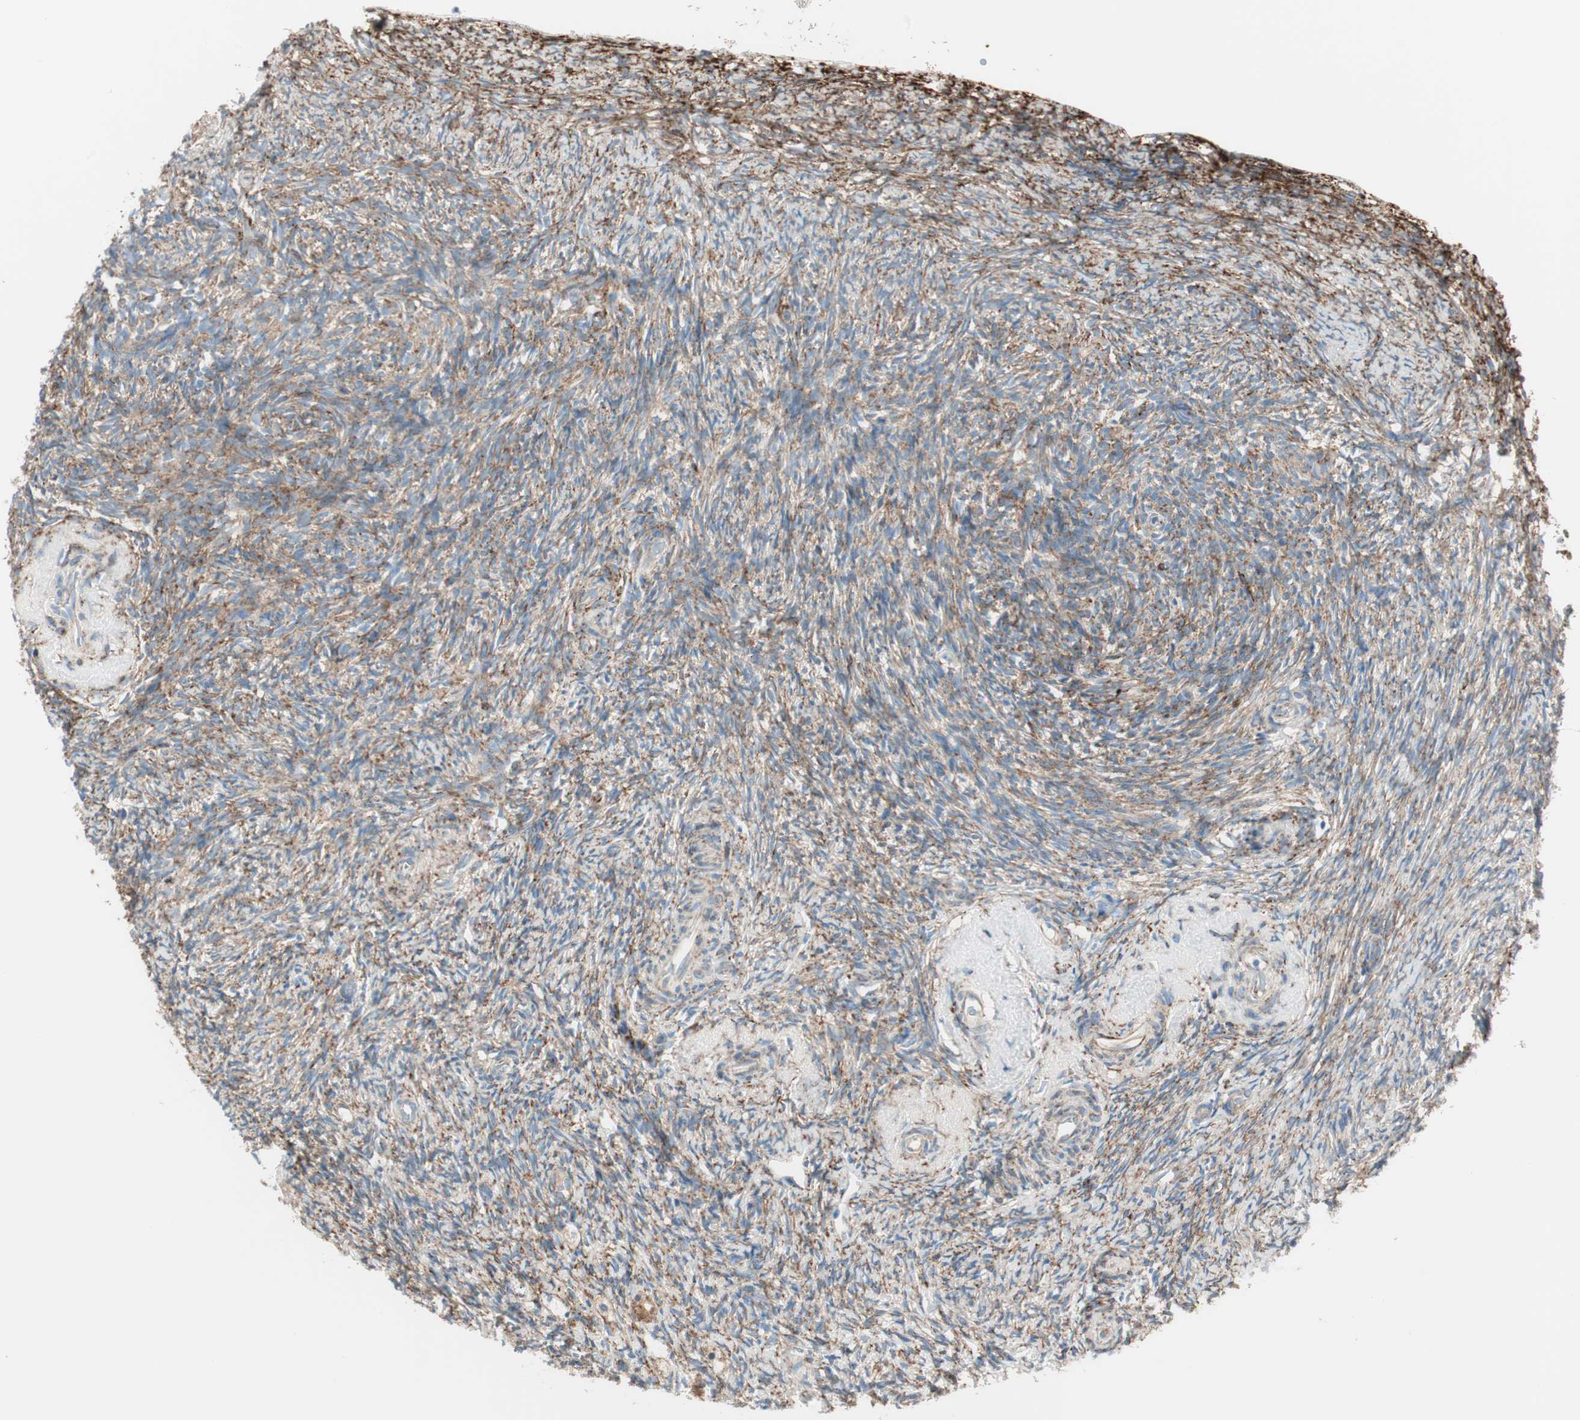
{"staining": {"intensity": "strong", "quantity": ">75%", "location": "cytoplasmic/membranous"}, "tissue": "ovary", "cell_type": "Ovarian stroma cells", "image_type": "normal", "snomed": [{"axis": "morphology", "description": "Normal tissue, NOS"}, {"axis": "topography", "description": "Ovary"}], "caption": "This histopathology image demonstrates immunohistochemistry (IHC) staining of unremarkable ovary, with high strong cytoplasmic/membranous staining in about >75% of ovarian stroma cells.", "gene": "P4HTM", "patient": {"sex": "female", "age": 60}}